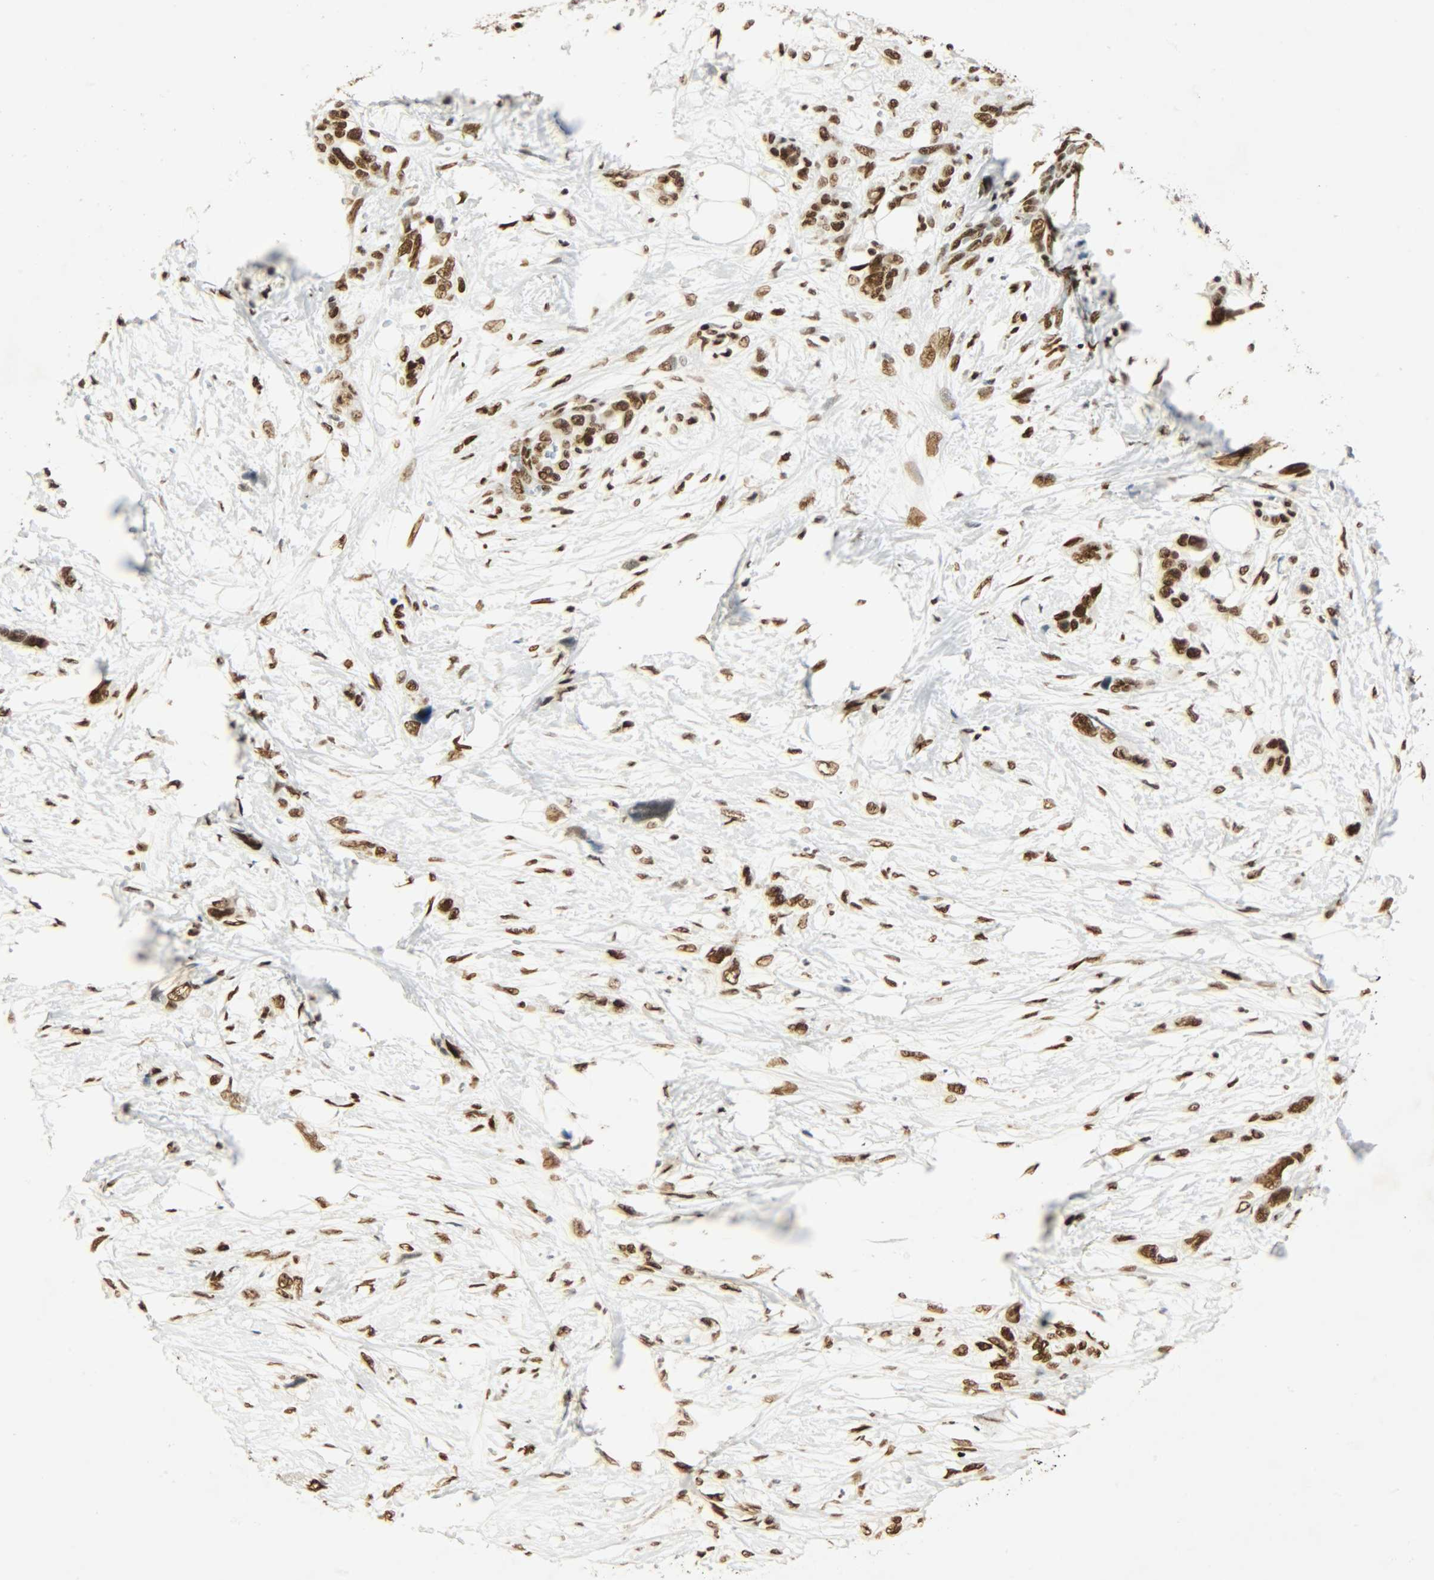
{"staining": {"intensity": "strong", "quantity": ">75%", "location": "nuclear"}, "tissue": "pancreatic cancer", "cell_type": "Tumor cells", "image_type": "cancer", "snomed": [{"axis": "morphology", "description": "Adenocarcinoma, NOS"}, {"axis": "topography", "description": "Pancreas"}], "caption": "This micrograph shows pancreatic cancer stained with immunohistochemistry (IHC) to label a protein in brown. The nuclear of tumor cells show strong positivity for the protein. Nuclei are counter-stained blue.", "gene": "KHDRBS1", "patient": {"sex": "male", "age": 46}}